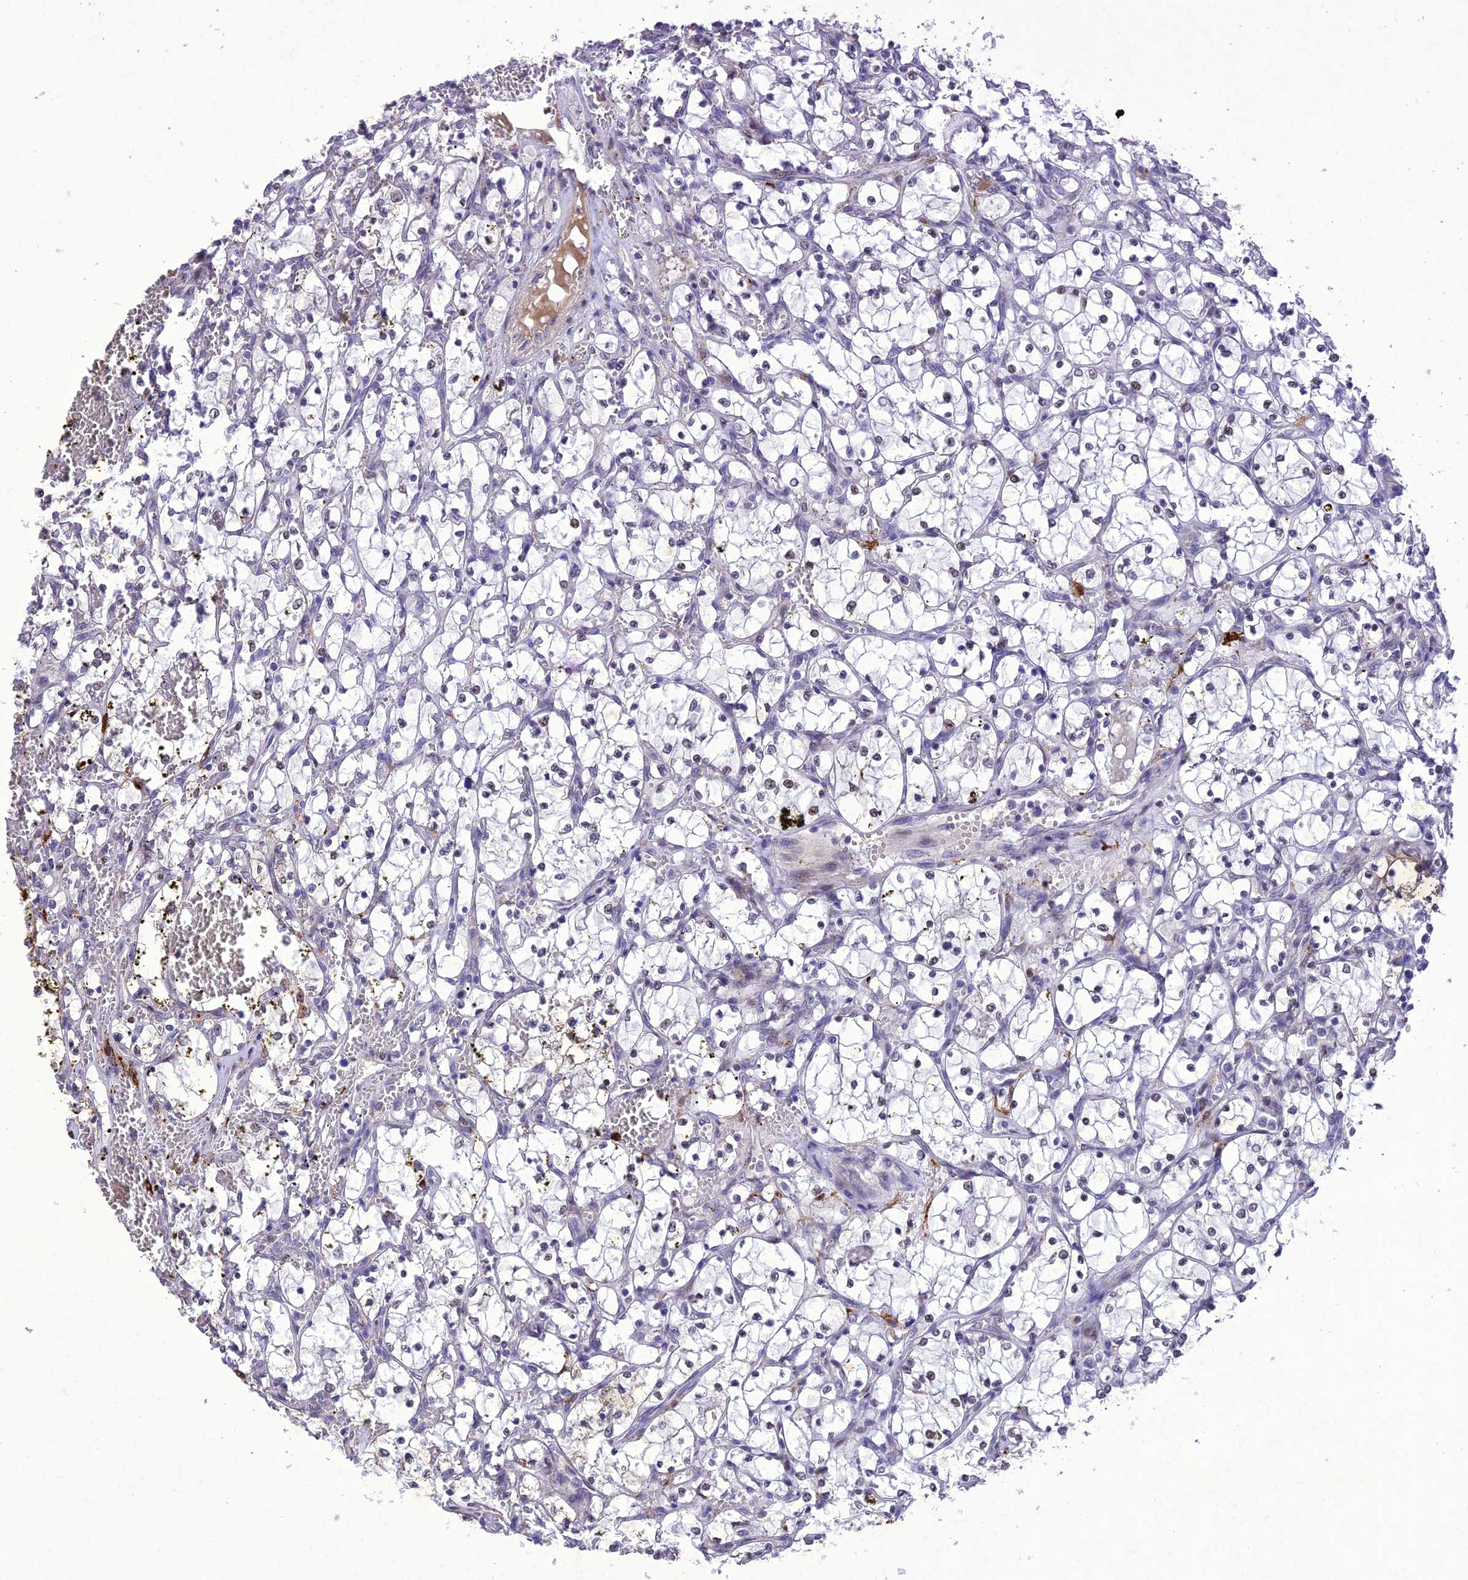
{"staining": {"intensity": "negative", "quantity": "none", "location": "none"}, "tissue": "renal cancer", "cell_type": "Tumor cells", "image_type": "cancer", "snomed": [{"axis": "morphology", "description": "Adenocarcinoma, NOS"}, {"axis": "topography", "description": "Kidney"}], "caption": "IHC photomicrograph of renal cancer stained for a protein (brown), which exhibits no expression in tumor cells. (Immunohistochemistry (ihc), brightfield microscopy, high magnification).", "gene": "ANKRD52", "patient": {"sex": "female", "age": 69}}